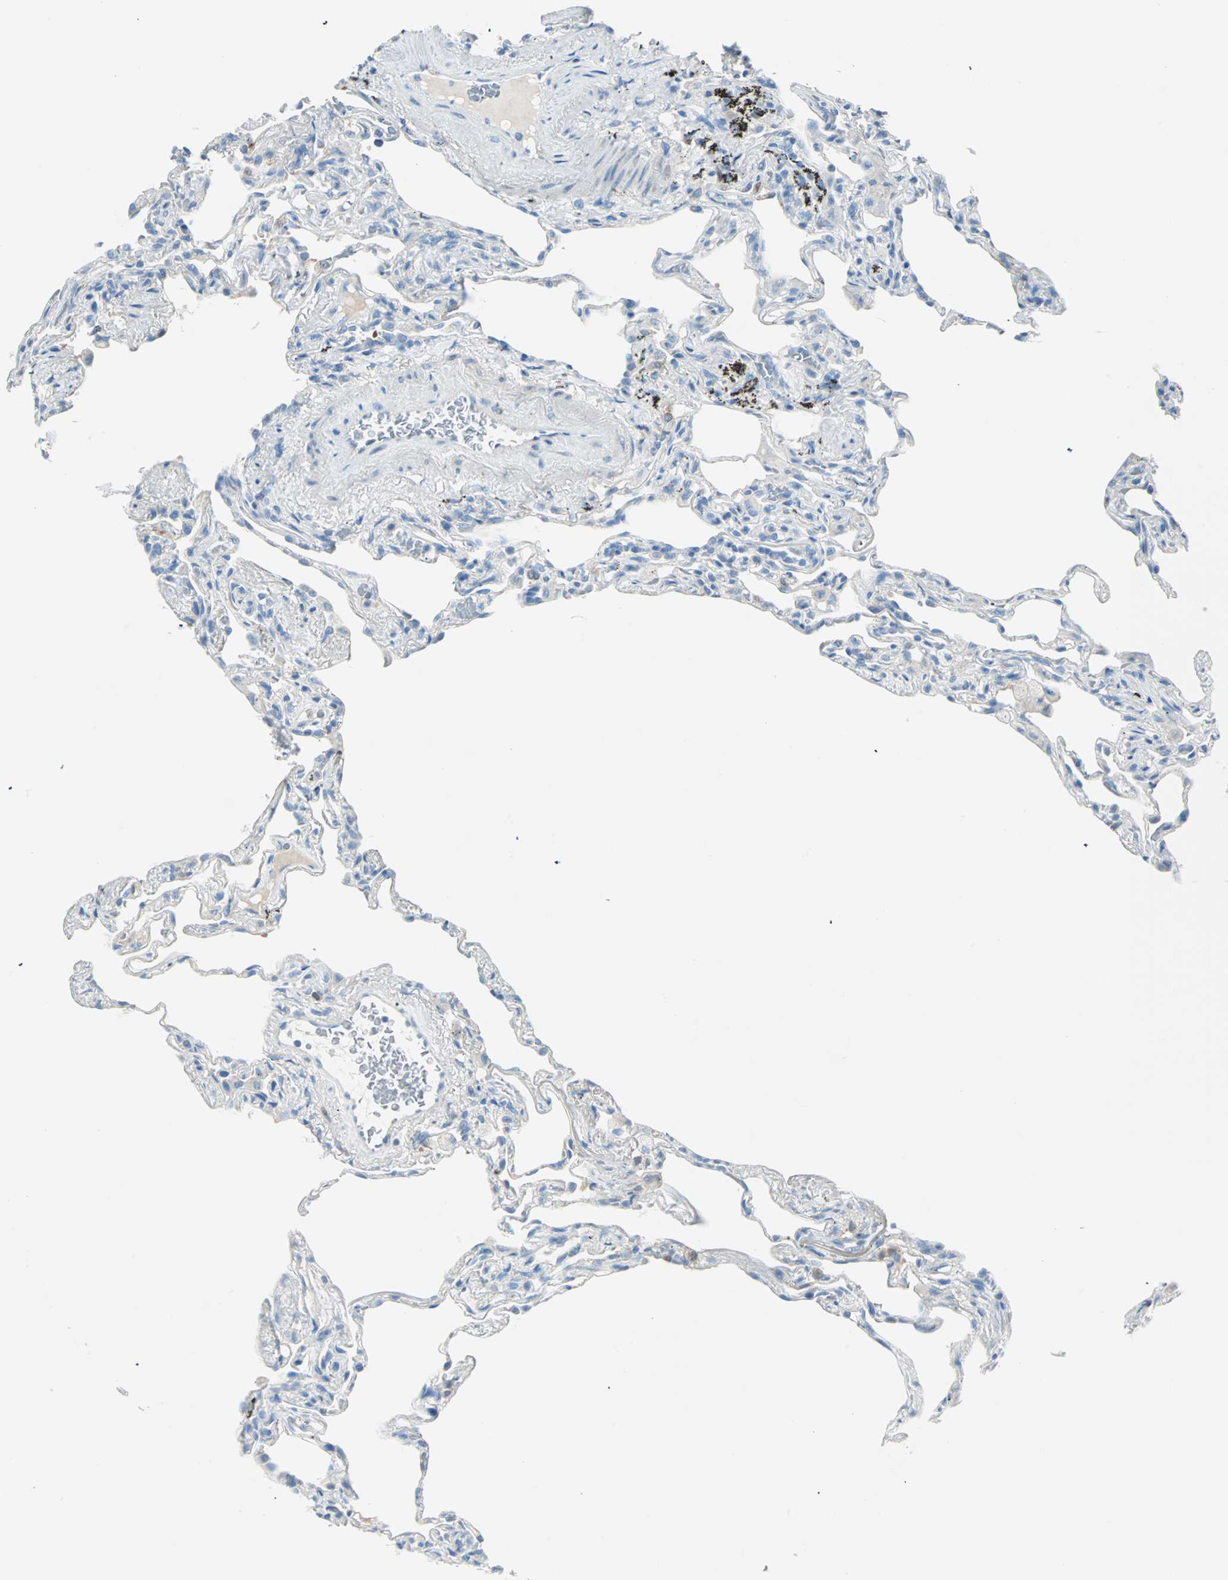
{"staining": {"intensity": "negative", "quantity": "none", "location": "none"}, "tissue": "lung", "cell_type": "Alveolar cells", "image_type": "normal", "snomed": [{"axis": "morphology", "description": "Normal tissue, NOS"}, {"axis": "morphology", "description": "Inflammation, NOS"}, {"axis": "topography", "description": "Lung"}], "caption": "Immunohistochemistry photomicrograph of benign human lung stained for a protein (brown), which exhibits no positivity in alveolar cells.", "gene": "ATF6", "patient": {"sex": "male", "age": 69}}